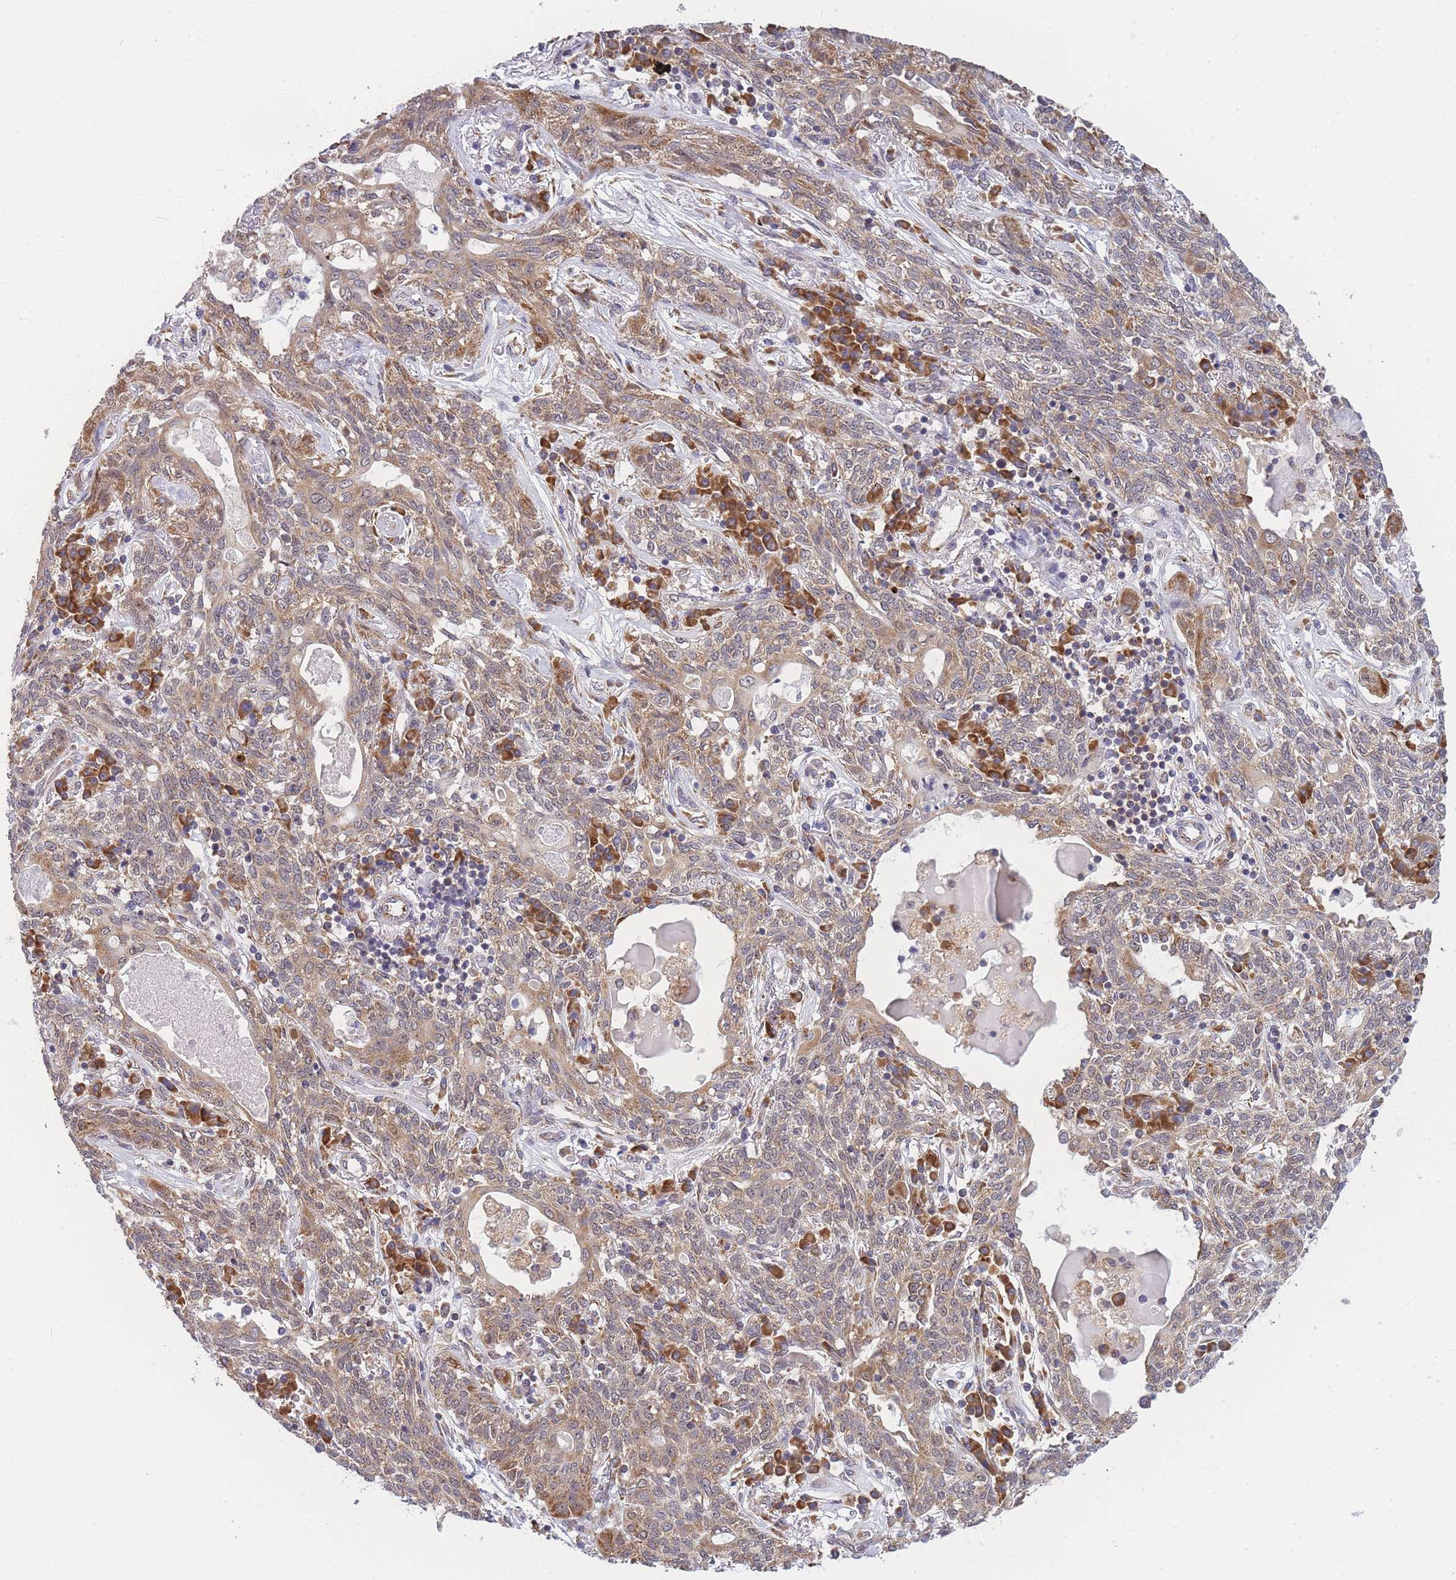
{"staining": {"intensity": "moderate", "quantity": ">75%", "location": "cytoplasmic/membranous"}, "tissue": "lung cancer", "cell_type": "Tumor cells", "image_type": "cancer", "snomed": [{"axis": "morphology", "description": "Squamous cell carcinoma, NOS"}, {"axis": "topography", "description": "Lung"}], "caption": "Lung squamous cell carcinoma was stained to show a protein in brown. There is medium levels of moderate cytoplasmic/membranous staining in approximately >75% of tumor cells.", "gene": "MRPL23", "patient": {"sex": "female", "age": 70}}